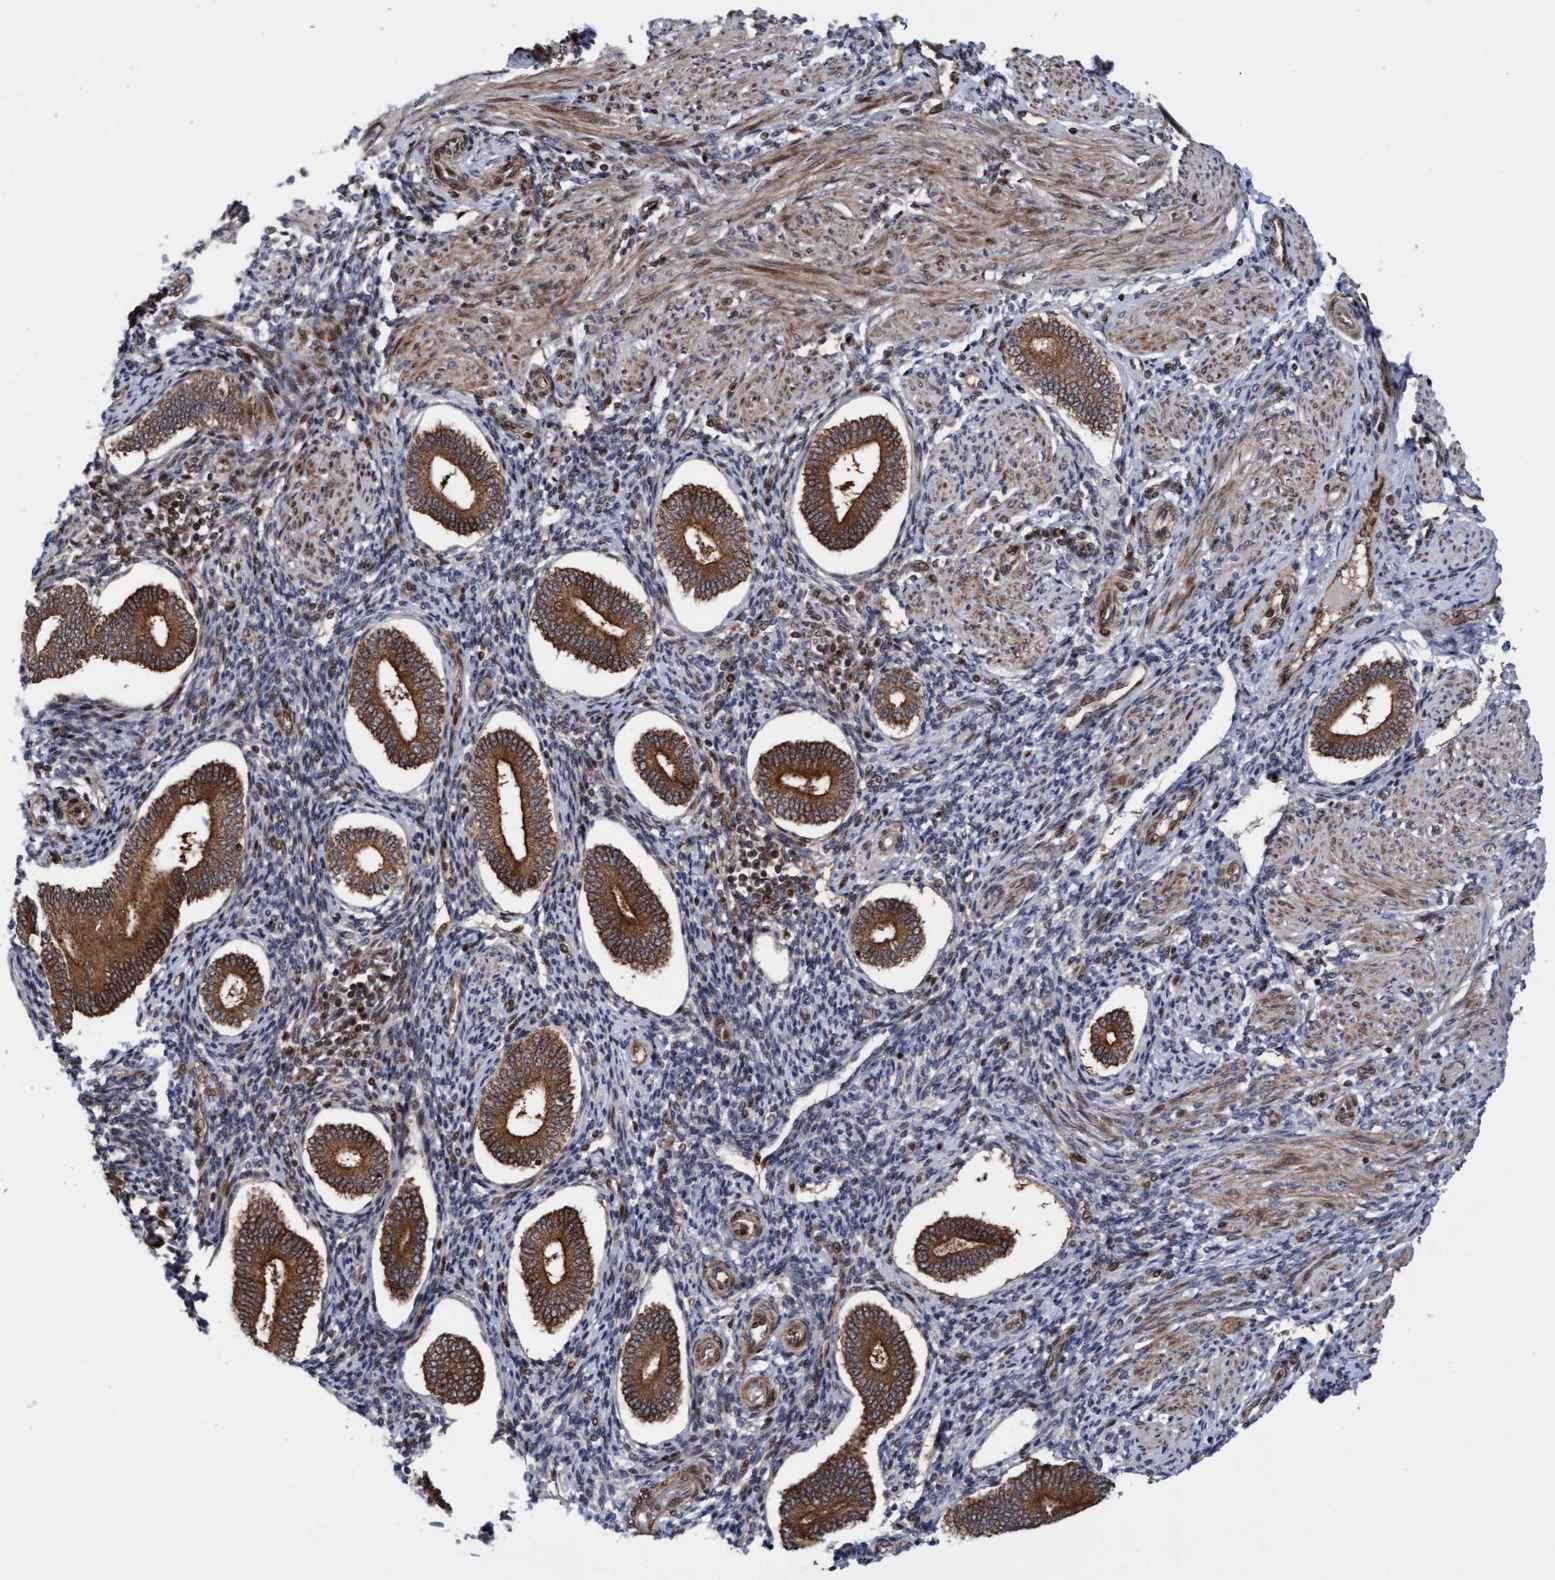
{"staining": {"intensity": "weak", "quantity": ">75%", "location": "nuclear"}, "tissue": "endometrium", "cell_type": "Cells in endometrial stroma", "image_type": "normal", "snomed": [{"axis": "morphology", "description": "Normal tissue, NOS"}, {"axis": "topography", "description": "Endometrium"}], "caption": "Protein expression analysis of benign endometrium exhibits weak nuclear expression in approximately >75% of cells in endometrial stroma. (IHC, brightfield microscopy, high magnification).", "gene": "ITFG1", "patient": {"sex": "female", "age": 42}}